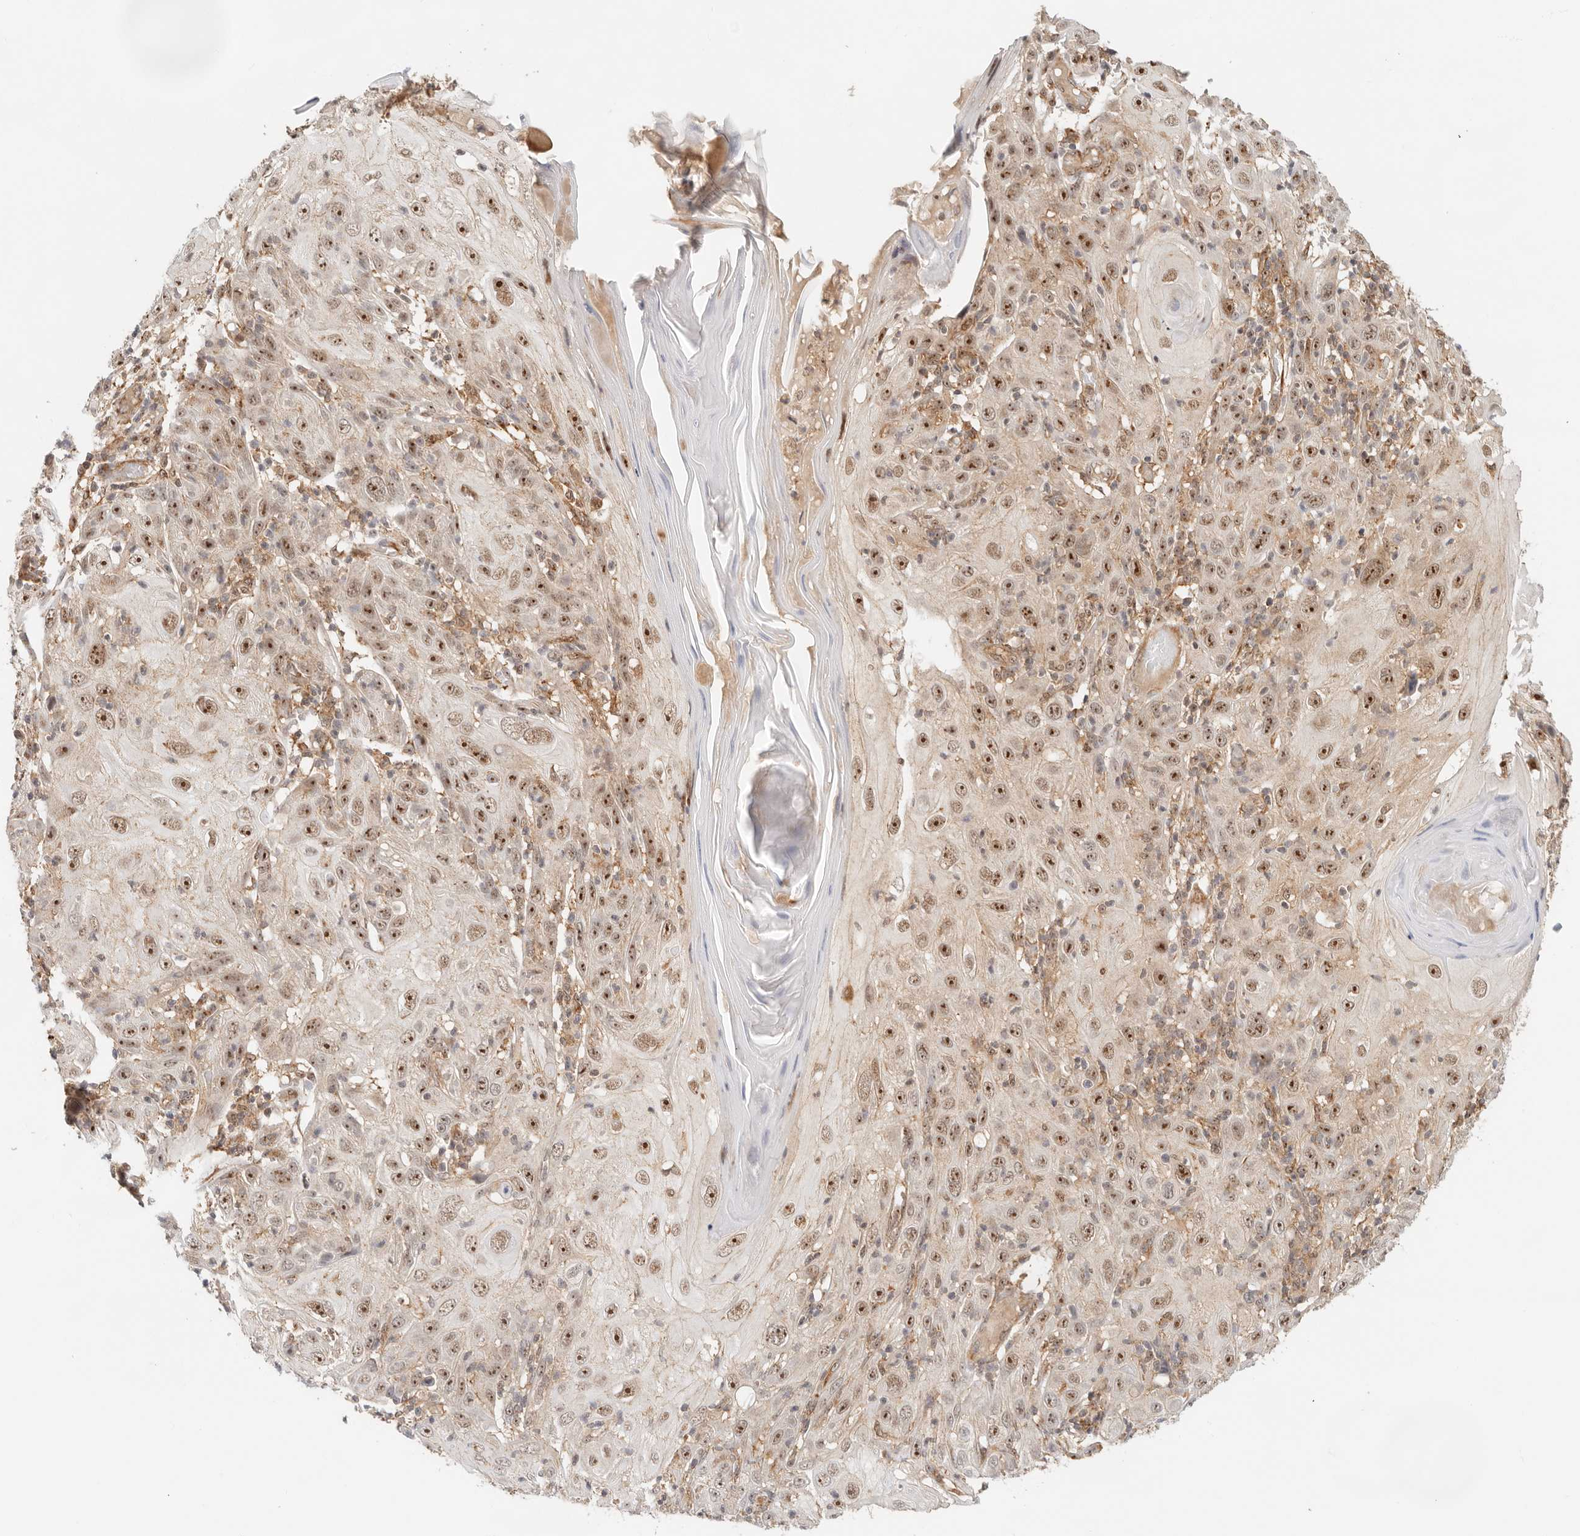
{"staining": {"intensity": "strong", "quantity": "25%-75%", "location": "nuclear"}, "tissue": "skin cancer", "cell_type": "Tumor cells", "image_type": "cancer", "snomed": [{"axis": "morphology", "description": "Squamous cell carcinoma, NOS"}, {"axis": "topography", "description": "Skin"}], "caption": "Immunohistochemical staining of human skin squamous cell carcinoma demonstrates strong nuclear protein expression in about 25%-75% of tumor cells.", "gene": "HEXD", "patient": {"sex": "female", "age": 88}}